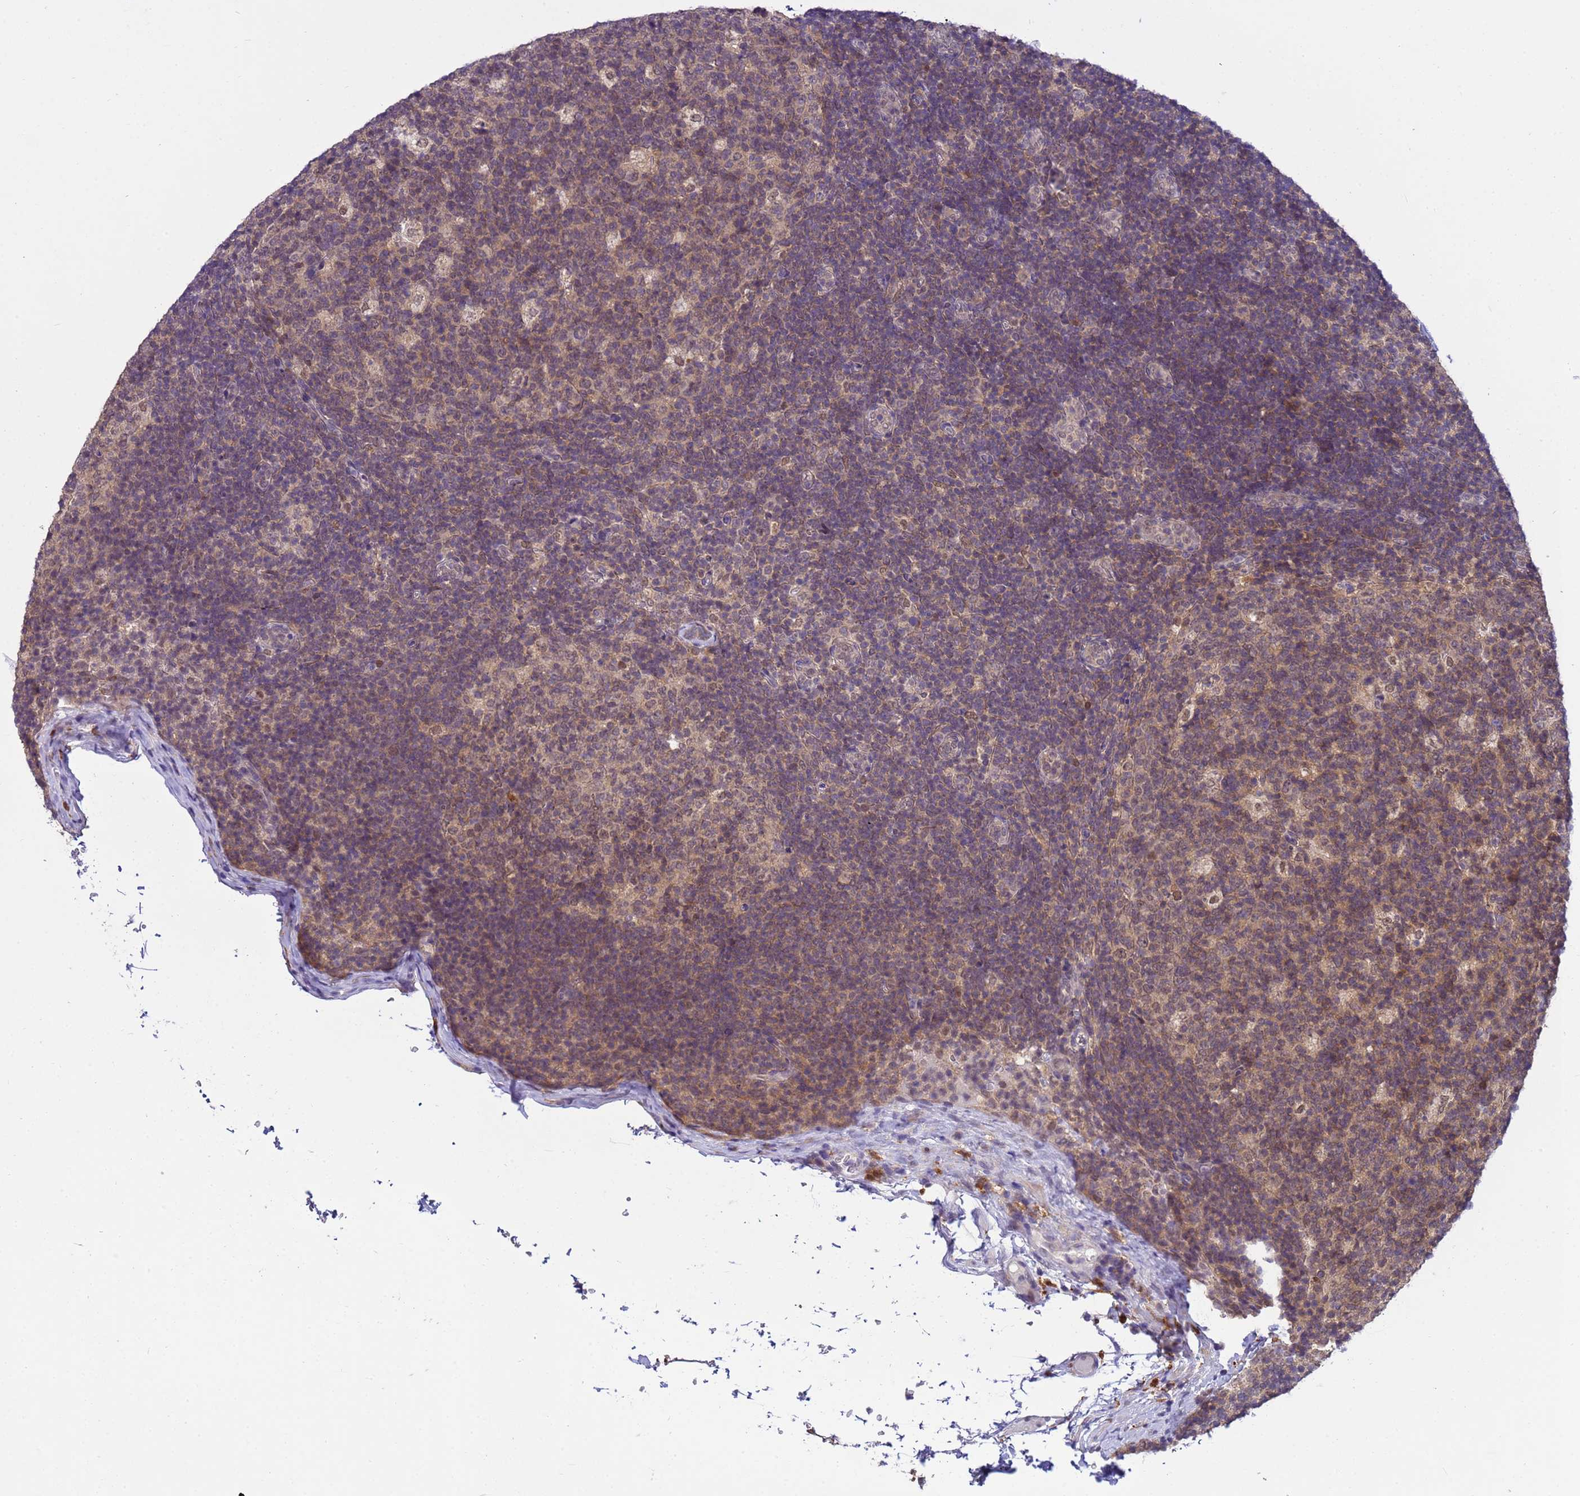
{"staining": {"intensity": "weak", "quantity": "25%-75%", "location": "cytoplasmic/membranous,nuclear"}, "tissue": "lymph node", "cell_type": "Germinal center cells", "image_type": "normal", "snomed": [{"axis": "morphology", "description": "Normal tissue, NOS"}, {"axis": "topography", "description": "Lymph node"}], "caption": "The histopathology image displays immunohistochemical staining of unremarkable lymph node. There is weak cytoplasmic/membranous,nuclear staining is seen in approximately 25%-75% of germinal center cells.", "gene": "NPEPPS", "patient": {"sex": "female", "age": 31}}